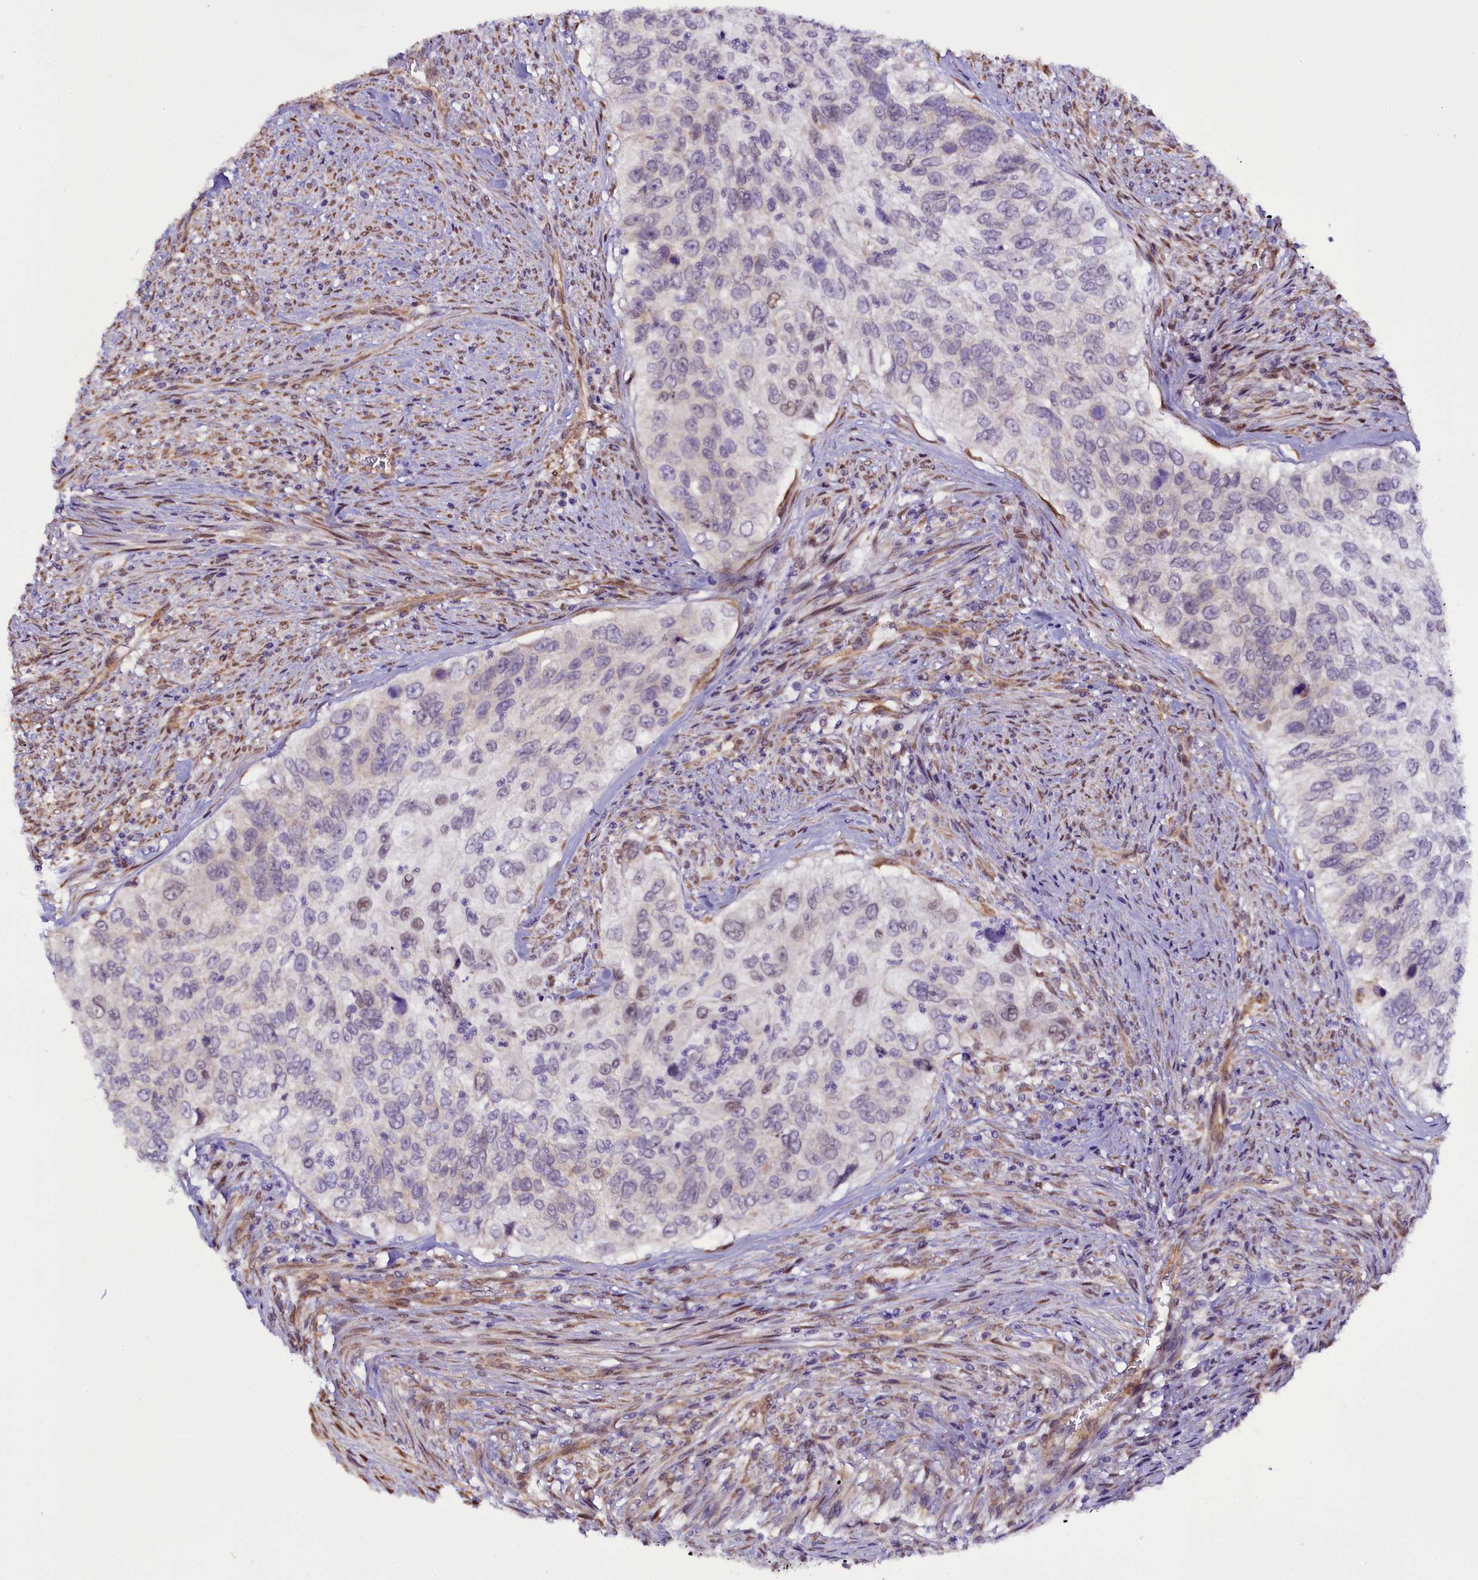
{"staining": {"intensity": "negative", "quantity": "none", "location": "none"}, "tissue": "urothelial cancer", "cell_type": "Tumor cells", "image_type": "cancer", "snomed": [{"axis": "morphology", "description": "Urothelial carcinoma, High grade"}, {"axis": "topography", "description": "Urinary bladder"}], "caption": "IHC of human urothelial cancer displays no staining in tumor cells. Nuclei are stained in blue.", "gene": "UACA", "patient": {"sex": "female", "age": 60}}